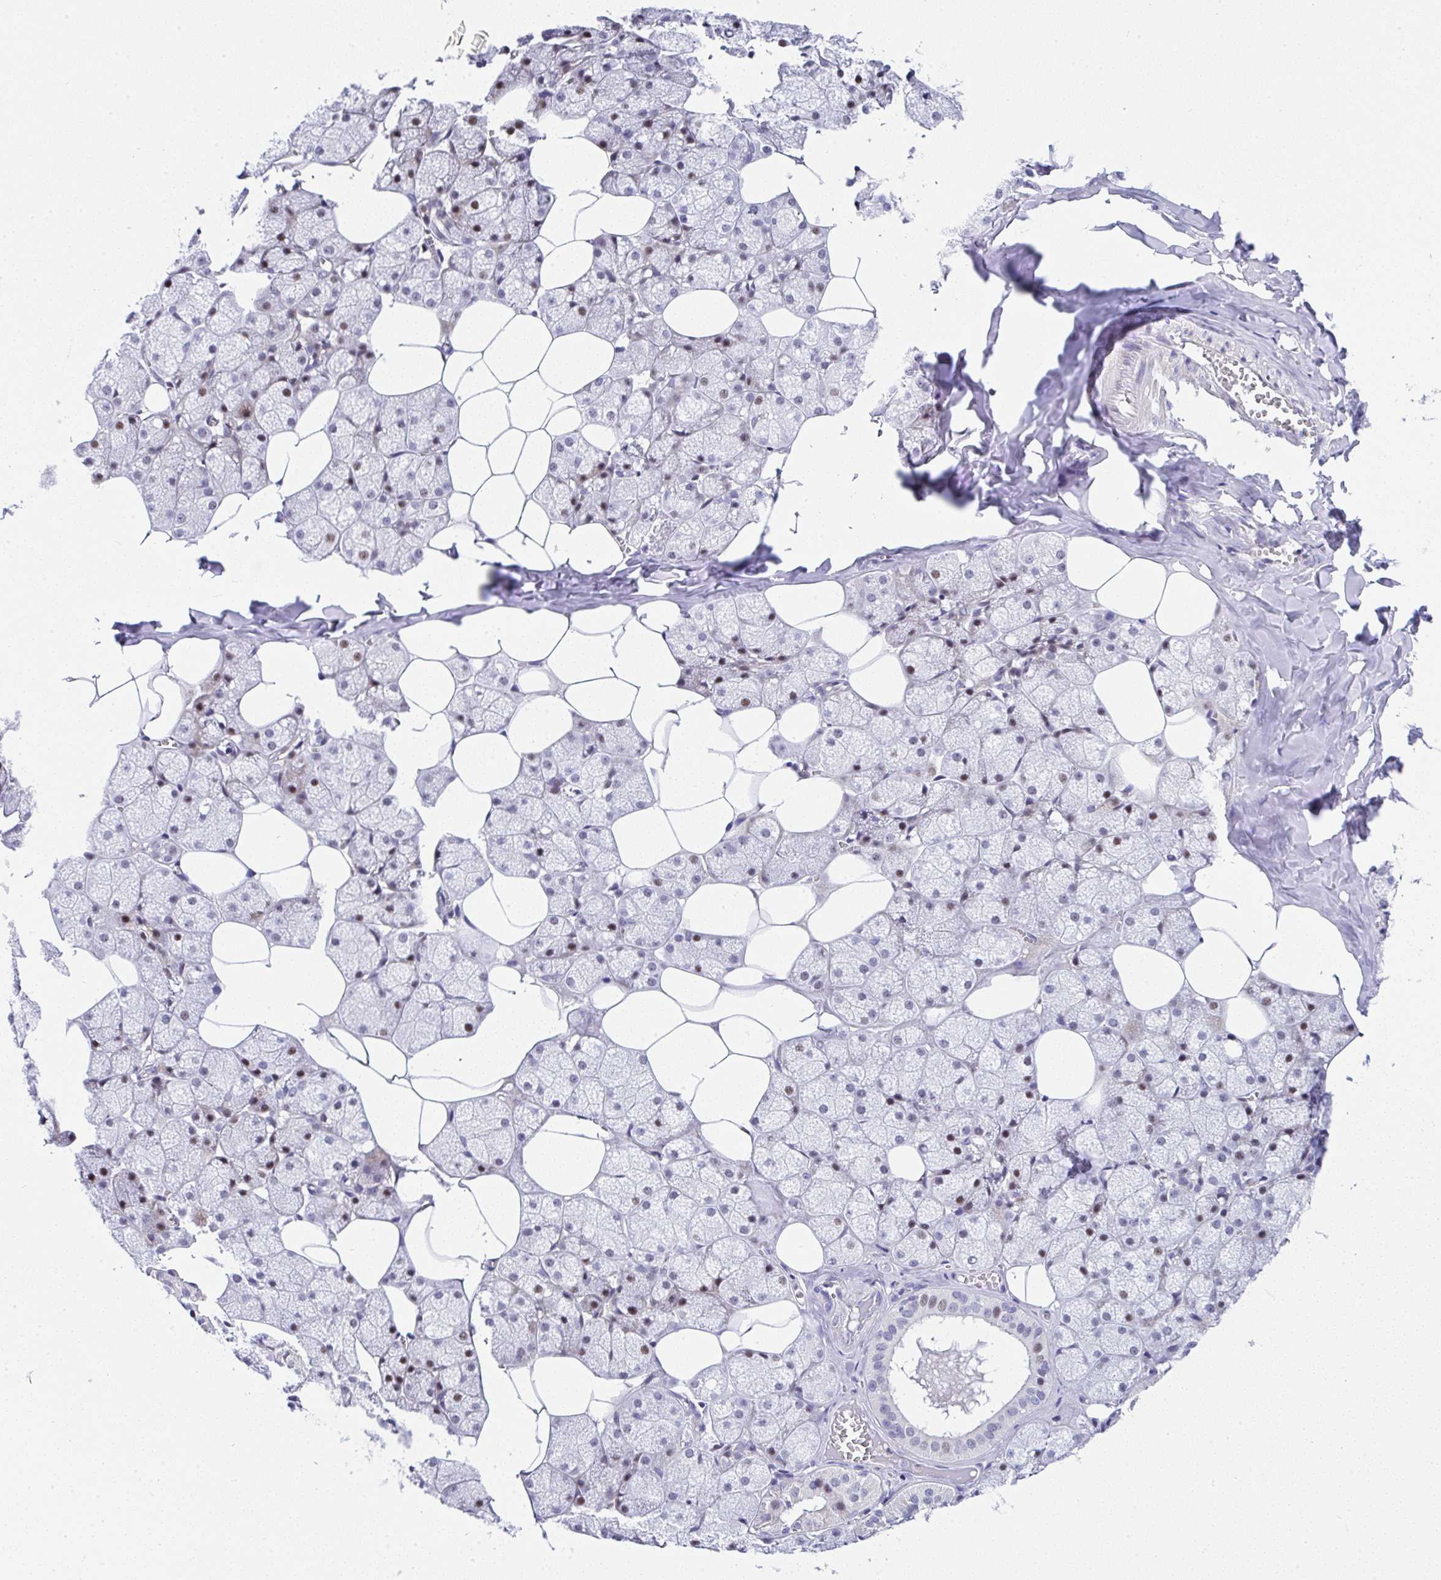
{"staining": {"intensity": "moderate", "quantity": "25%-75%", "location": "nuclear"}, "tissue": "salivary gland", "cell_type": "Glandular cells", "image_type": "normal", "snomed": [{"axis": "morphology", "description": "Normal tissue, NOS"}, {"axis": "topography", "description": "Salivary gland"}, {"axis": "topography", "description": "Peripheral nerve tissue"}], "caption": "Salivary gland stained with IHC demonstrates moderate nuclear expression in approximately 25%-75% of glandular cells. The protein of interest is shown in brown color, while the nuclei are stained blue.", "gene": "NR1D2", "patient": {"sex": "male", "age": 38}}